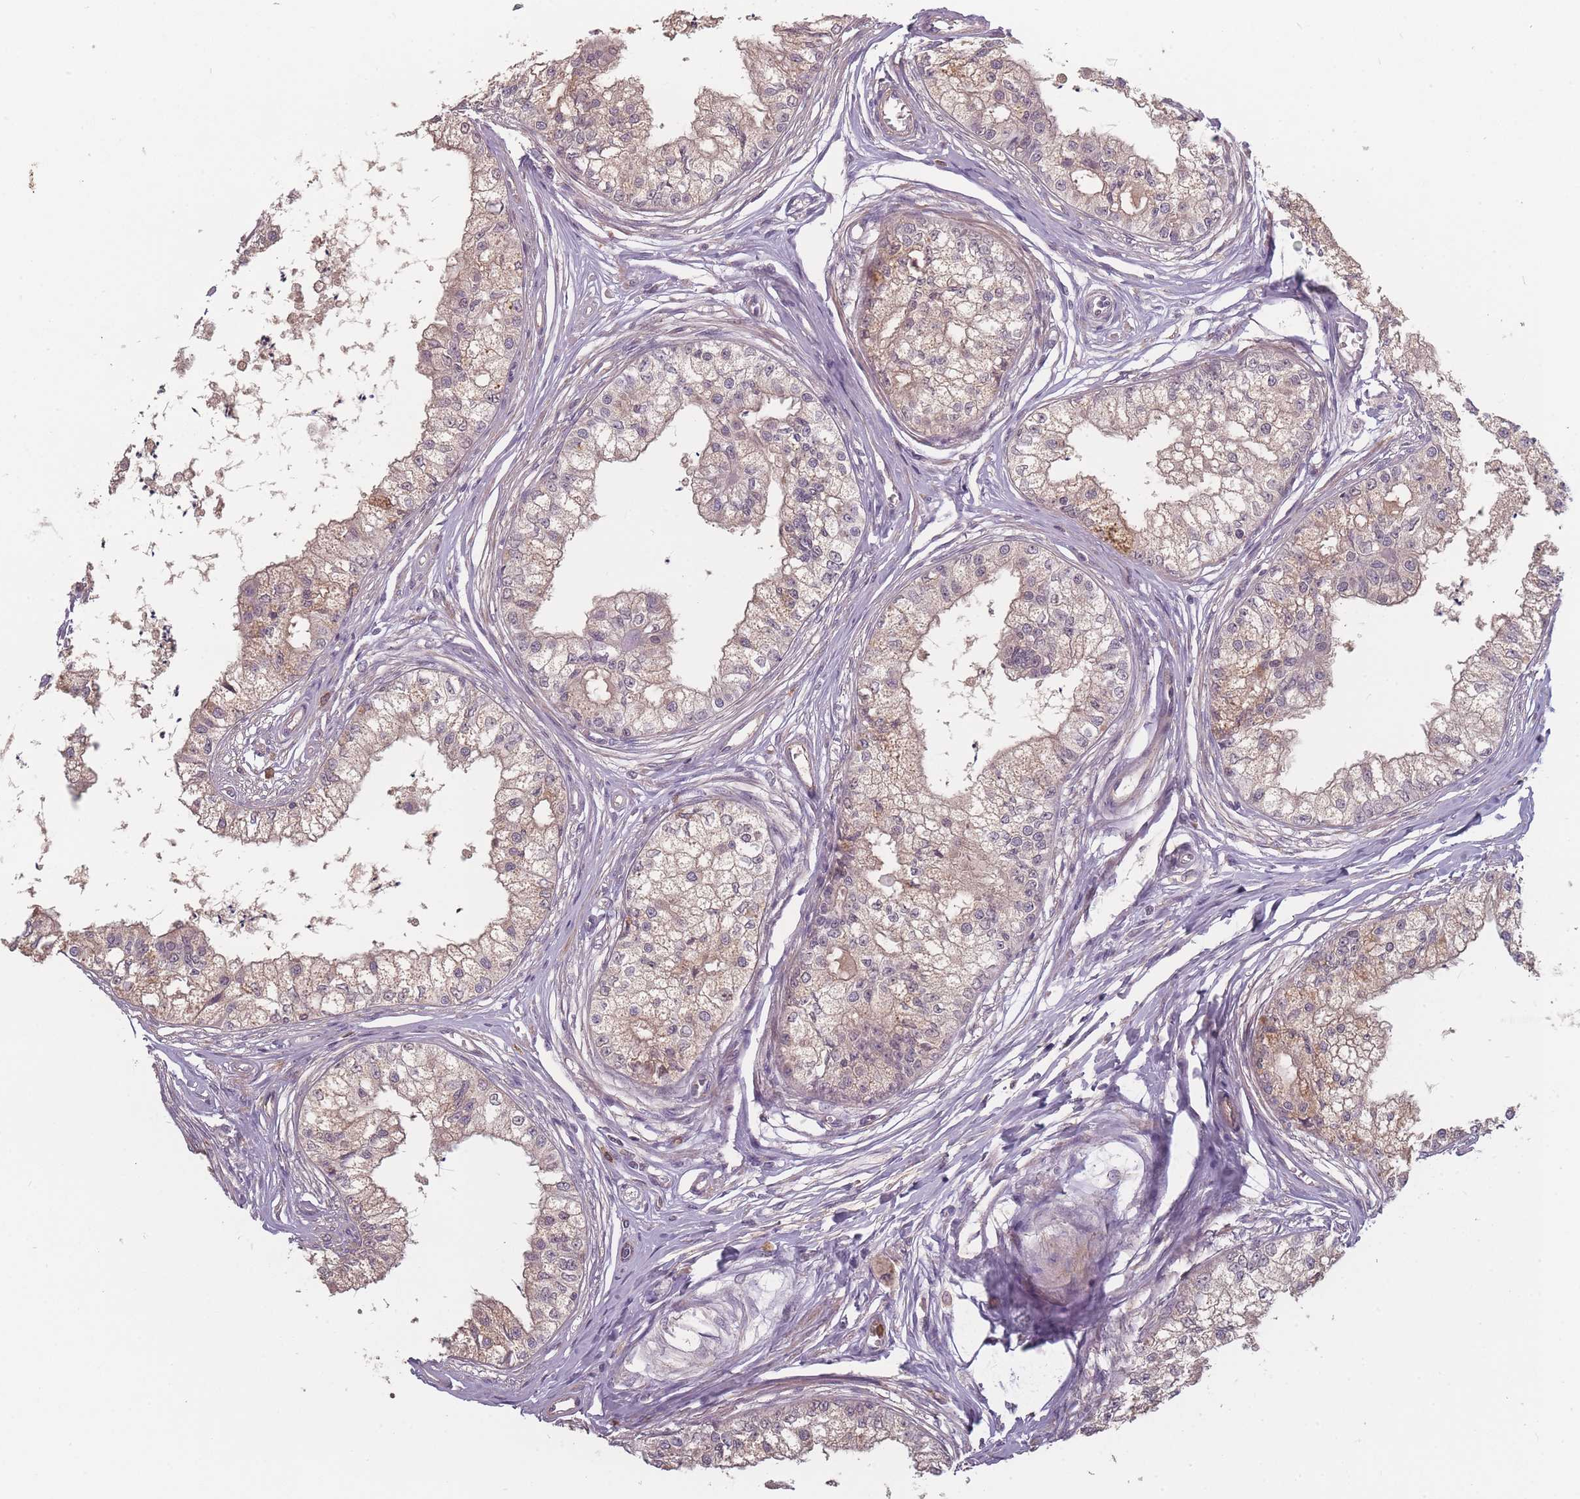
{"staining": {"intensity": "weak", "quantity": "25%-75%", "location": "cytoplasmic/membranous"}, "tissue": "epididymis", "cell_type": "Glandular cells", "image_type": "normal", "snomed": [{"axis": "morphology", "description": "Normal tissue, NOS"}, {"axis": "topography", "description": "Epididymis"}], "caption": "The micrograph shows a brown stain indicating the presence of a protein in the cytoplasmic/membranous of glandular cells in epididymis. (DAB (3,3'-diaminobenzidine) IHC, brown staining for protein, blue staining for nuclei).", "gene": "BST1", "patient": {"sex": "male", "age": 79}}